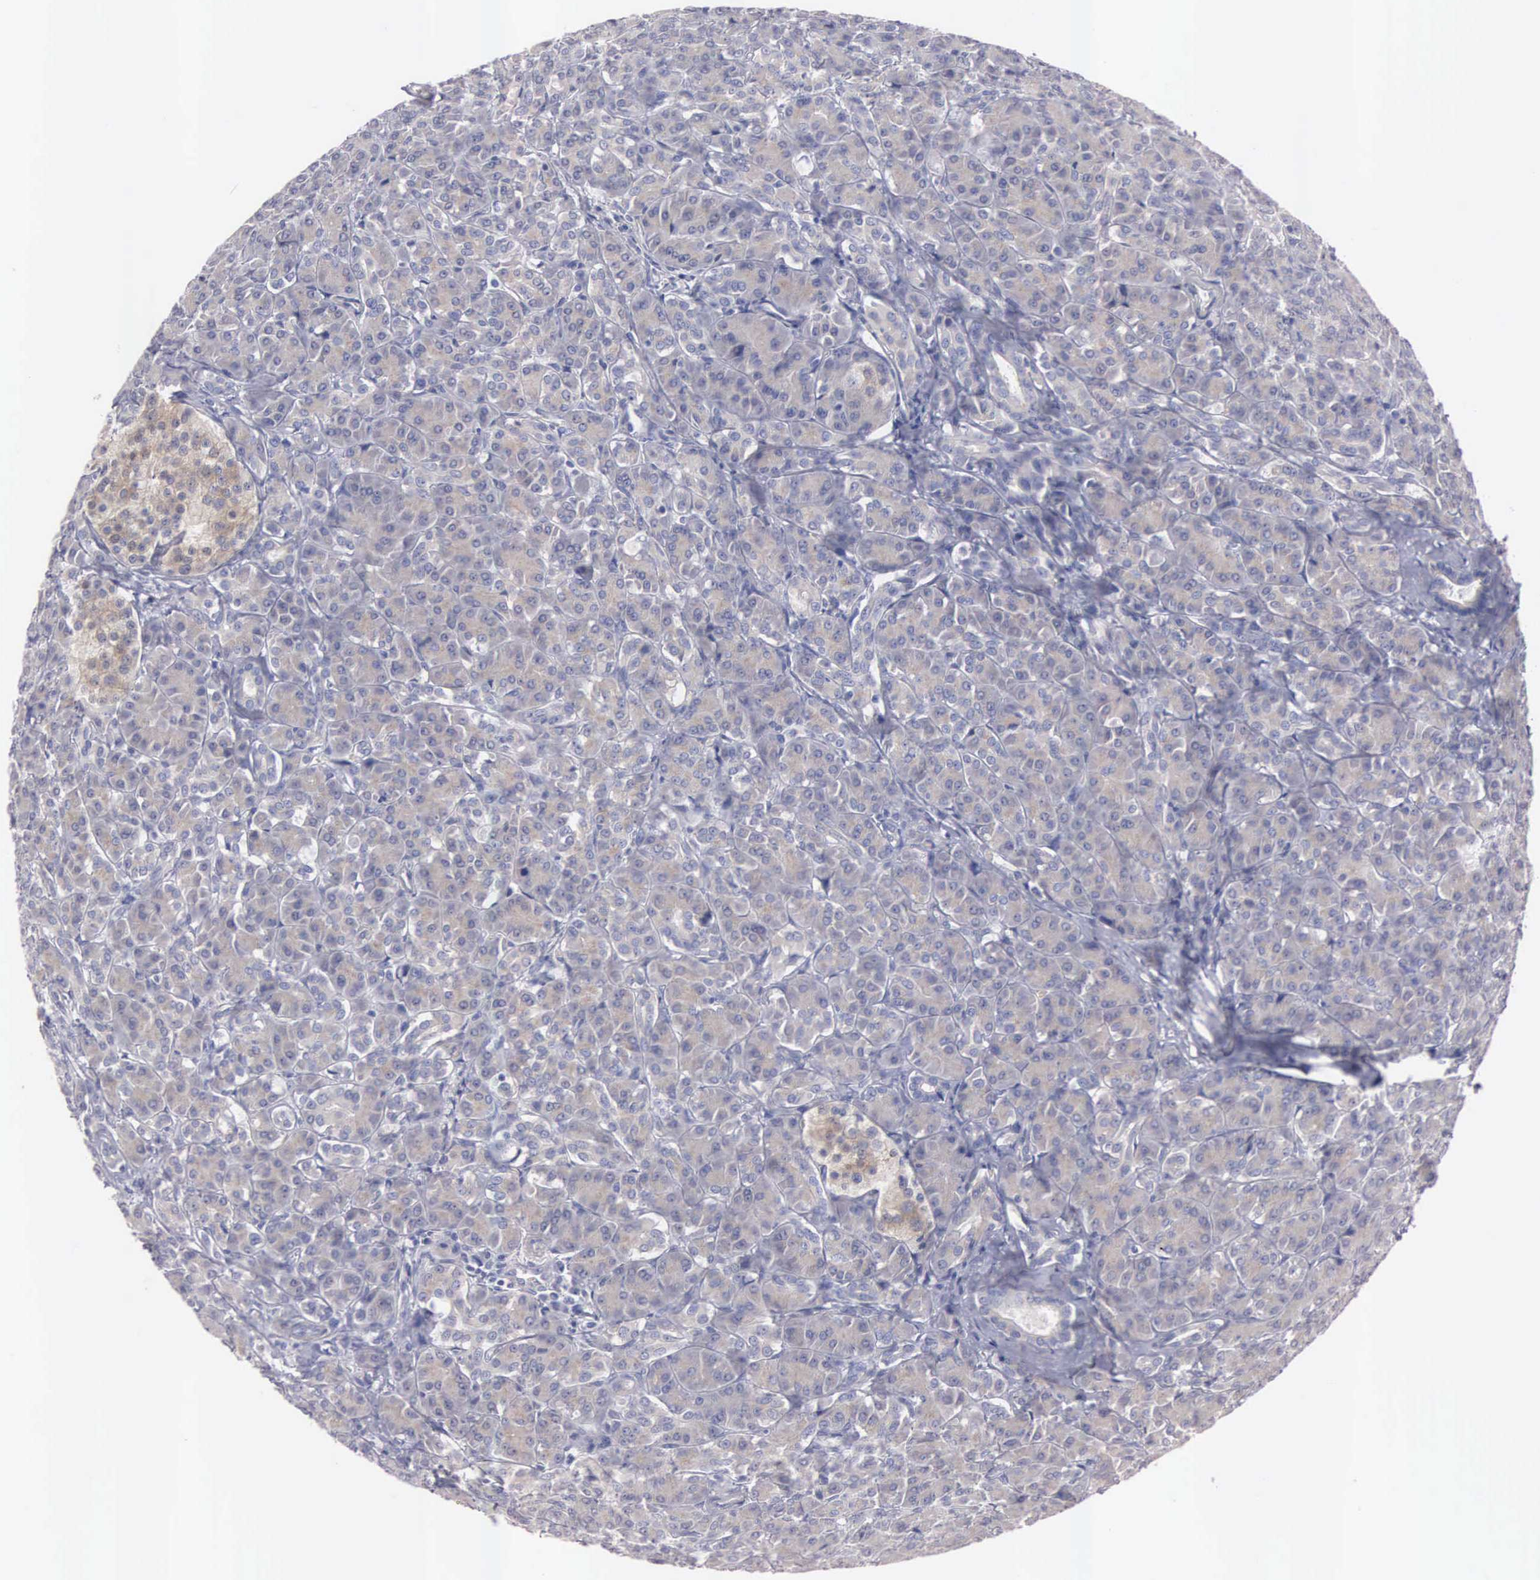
{"staining": {"intensity": "weak", "quantity": ">75%", "location": "cytoplasmic/membranous"}, "tissue": "pancreas", "cell_type": "Exocrine glandular cells", "image_type": "normal", "snomed": [{"axis": "morphology", "description": "Normal tissue, NOS"}, {"axis": "topography", "description": "Lymph node"}, {"axis": "topography", "description": "Pancreas"}], "caption": "IHC histopathology image of benign pancreas: human pancreas stained using immunohistochemistry (IHC) shows low levels of weak protein expression localized specifically in the cytoplasmic/membranous of exocrine glandular cells, appearing as a cytoplasmic/membranous brown color.", "gene": "CEP170B", "patient": {"sex": "male", "age": 59}}